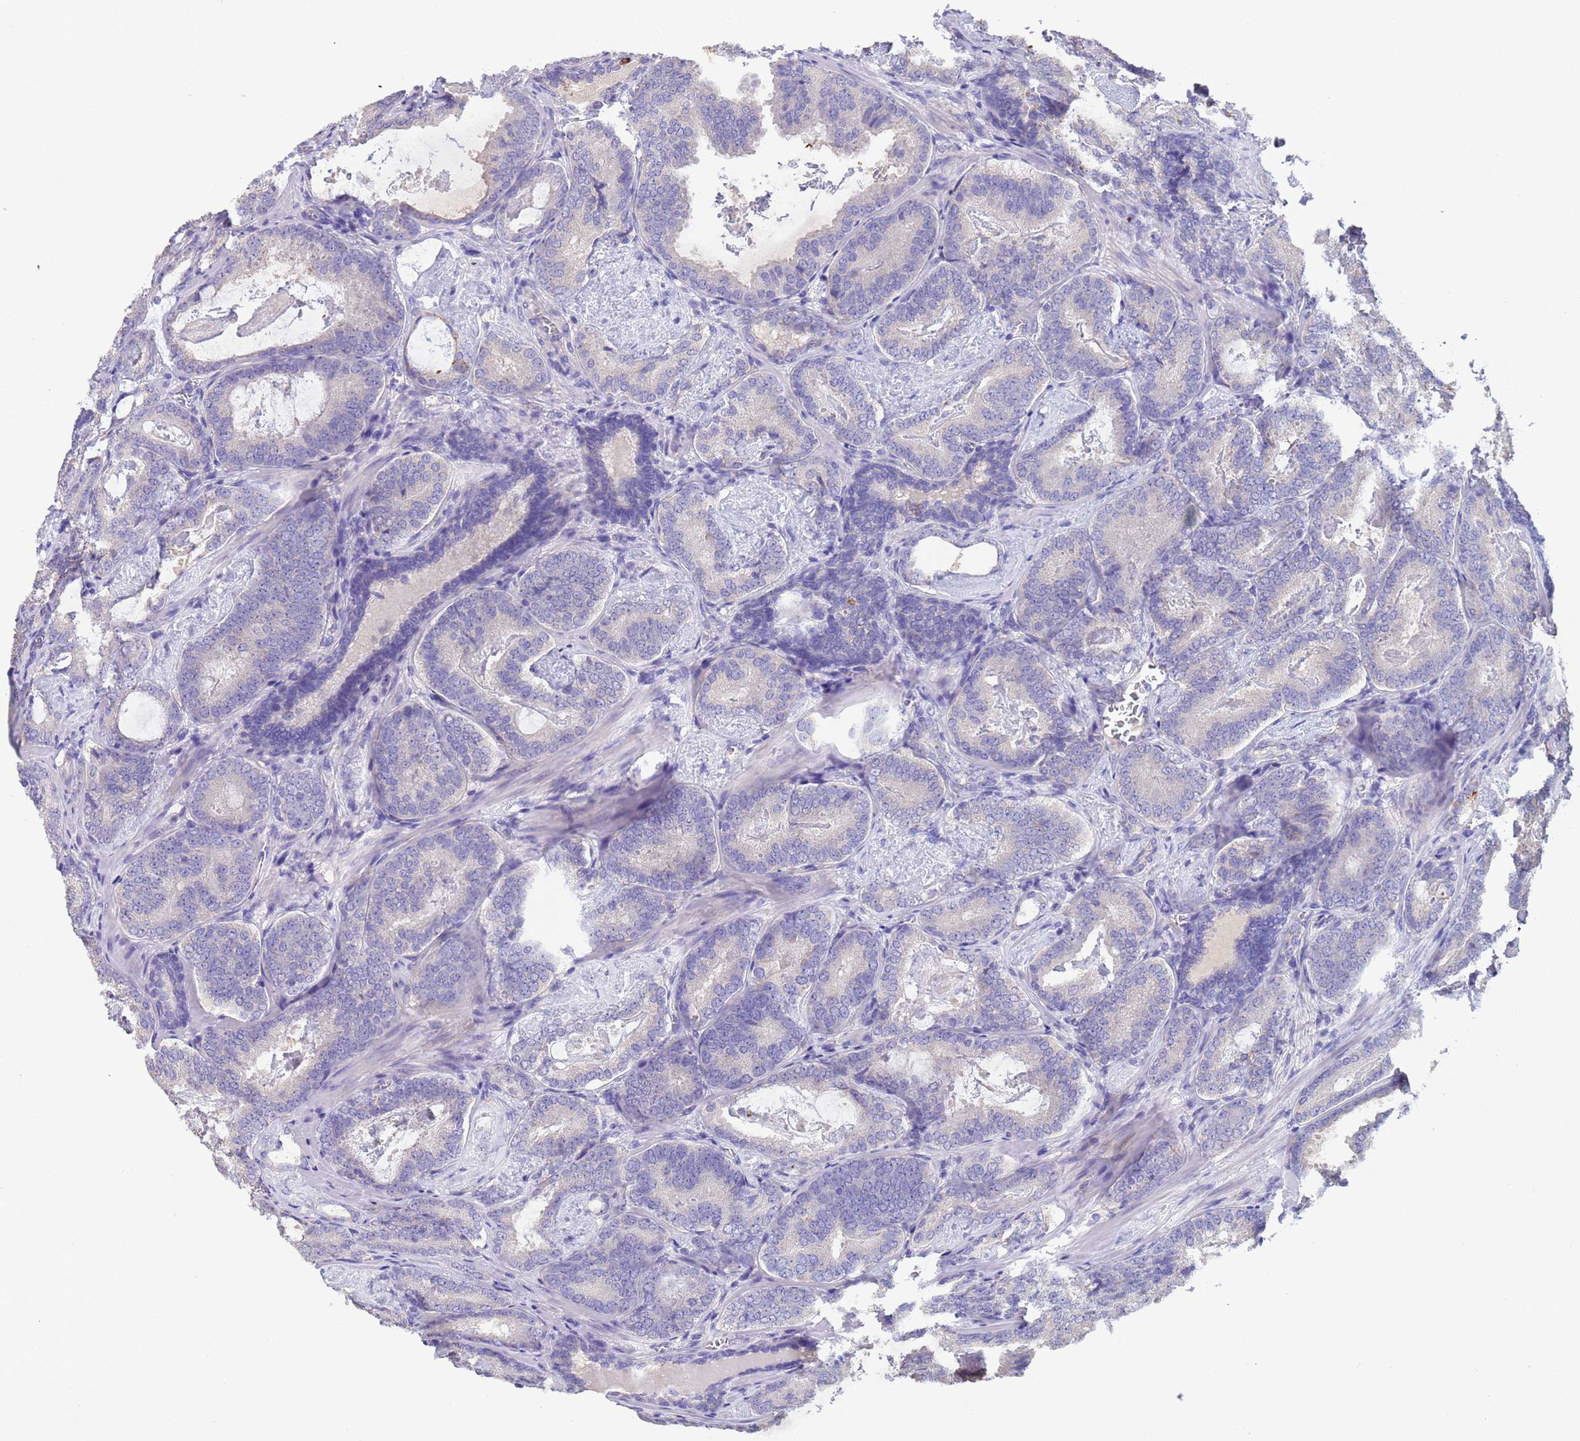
{"staining": {"intensity": "negative", "quantity": "none", "location": "none"}, "tissue": "prostate cancer", "cell_type": "Tumor cells", "image_type": "cancer", "snomed": [{"axis": "morphology", "description": "Adenocarcinoma, Low grade"}, {"axis": "topography", "description": "Prostate"}], "caption": "DAB immunohistochemical staining of low-grade adenocarcinoma (prostate) exhibits no significant expression in tumor cells.", "gene": "SLC24A3", "patient": {"sex": "male", "age": 60}}